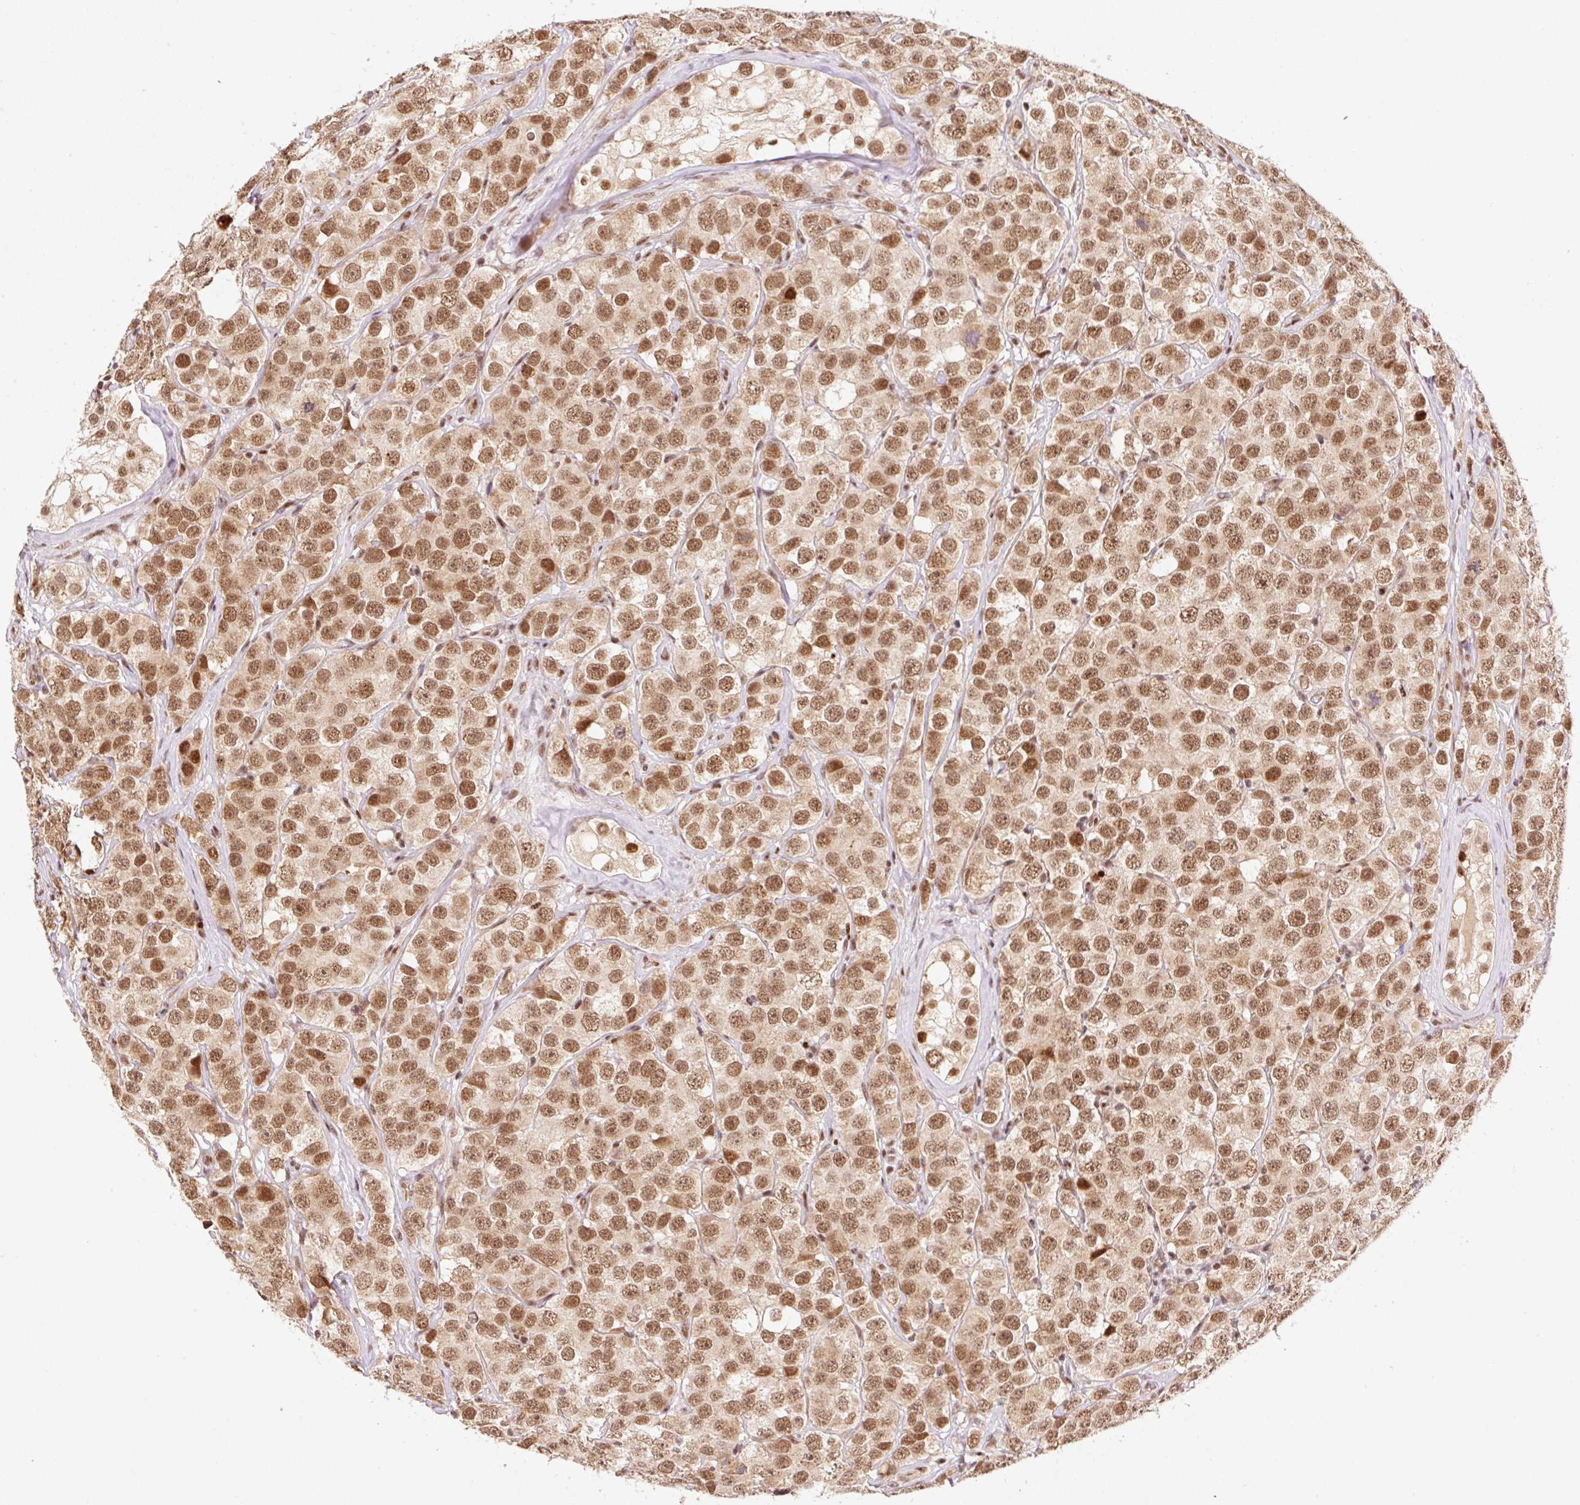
{"staining": {"intensity": "moderate", "quantity": ">75%", "location": "nuclear"}, "tissue": "testis cancer", "cell_type": "Tumor cells", "image_type": "cancer", "snomed": [{"axis": "morphology", "description": "Seminoma, NOS"}, {"axis": "topography", "description": "Testis"}], "caption": "High-magnification brightfield microscopy of seminoma (testis) stained with DAB (brown) and counterstained with hematoxylin (blue). tumor cells exhibit moderate nuclear staining is identified in about>75% of cells.", "gene": "INTS8", "patient": {"sex": "male", "age": 28}}